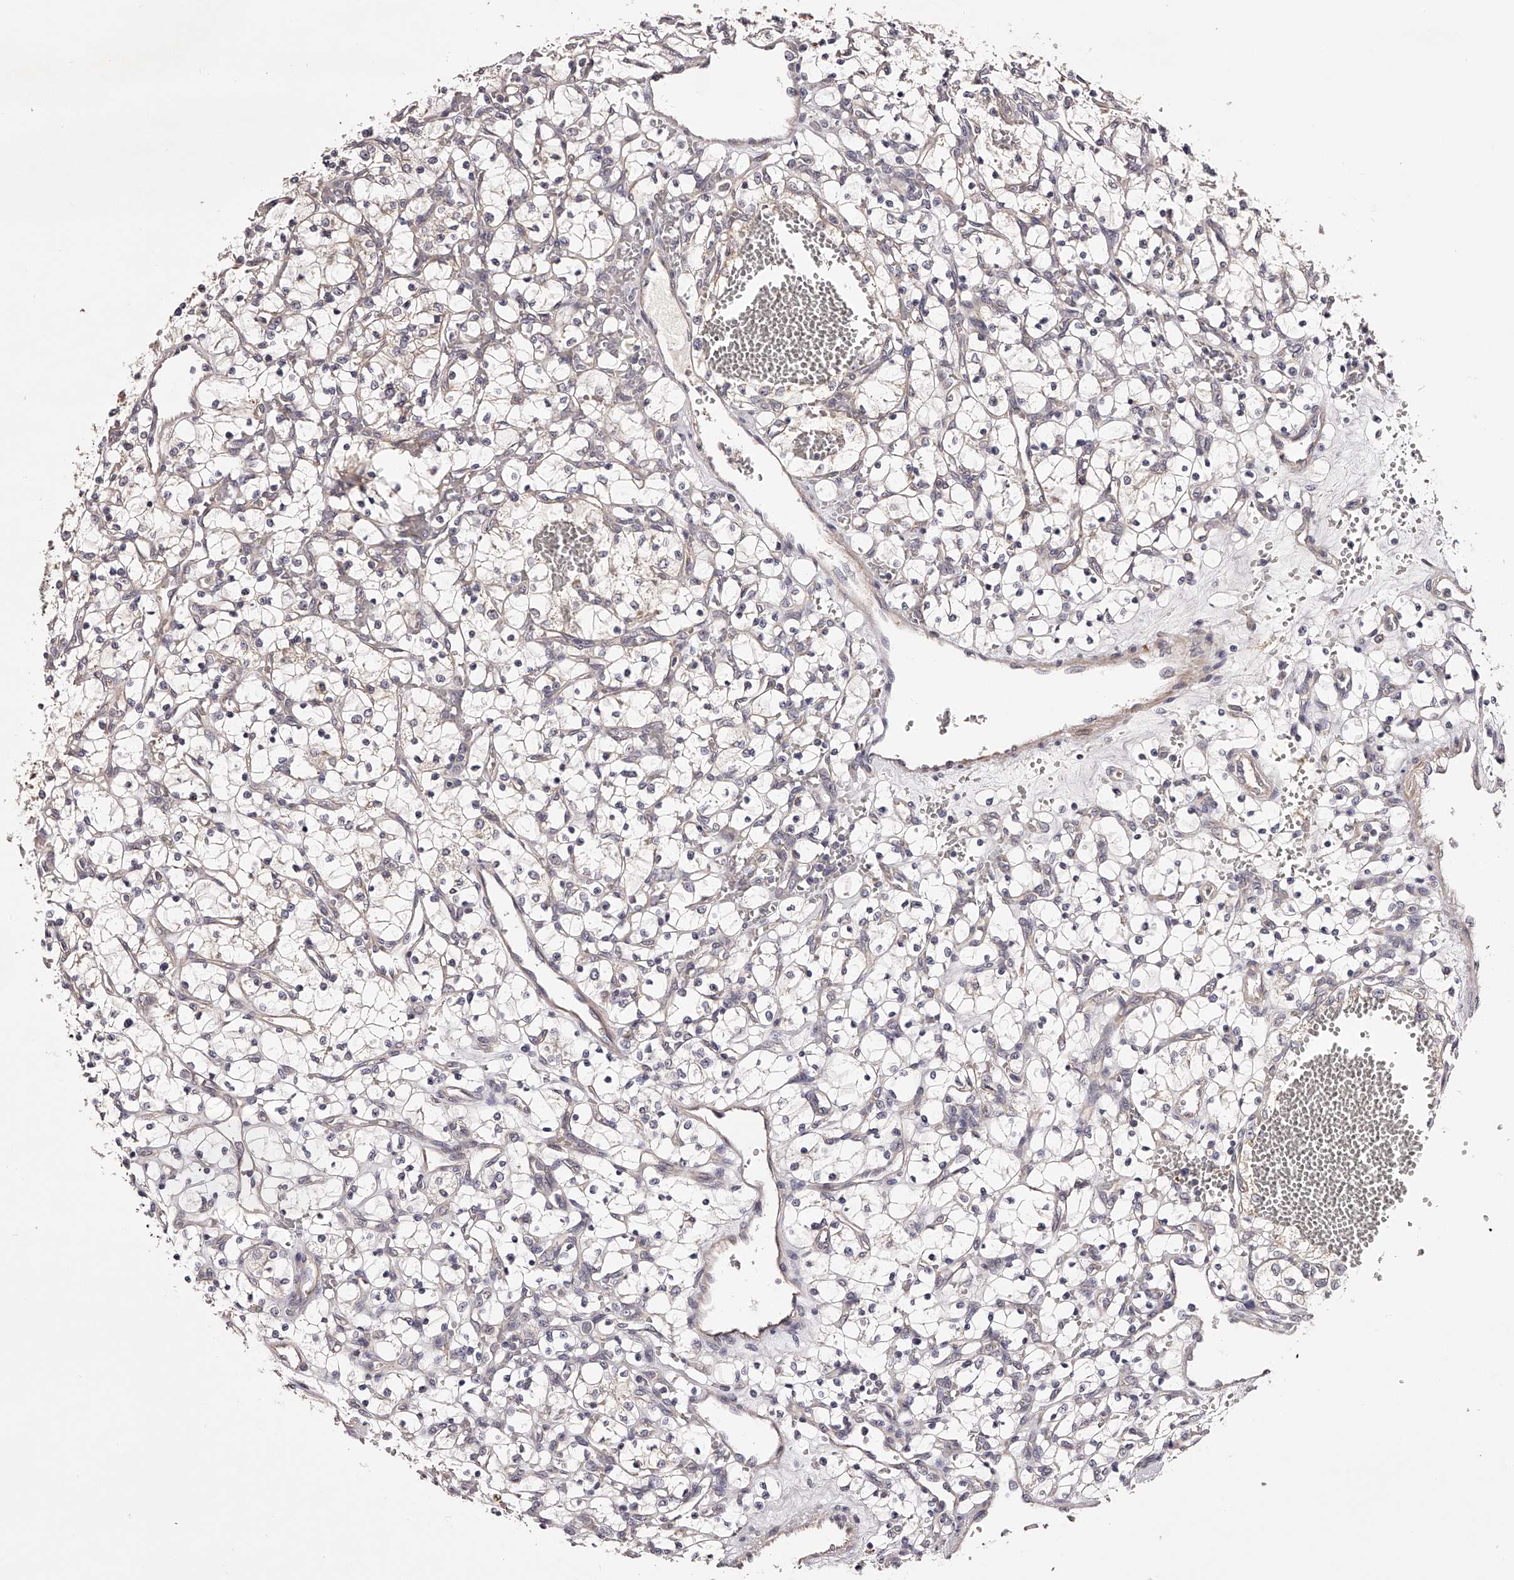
{"staining": {"intensity": "negative", "quantity": "none", "location": "none"}, "tissue": "renal cancer", "cell_type": "Tumor cells", "image_type": "cancer", "snomed": [{"axis": "morphology", "description": "Adenocarcinoma, NOS"}, {"axis": "topography", "description": "Kidney"}], "caption": "Tumor cells are negative for protein expression in human renal cancer (adenocarcinoma). (DAB (3,3'-diaminobenzidine) IHC with hematoxylin counter stain).", "gene": "ODF2L", "patient": {"sex": "female", "age": 69}}